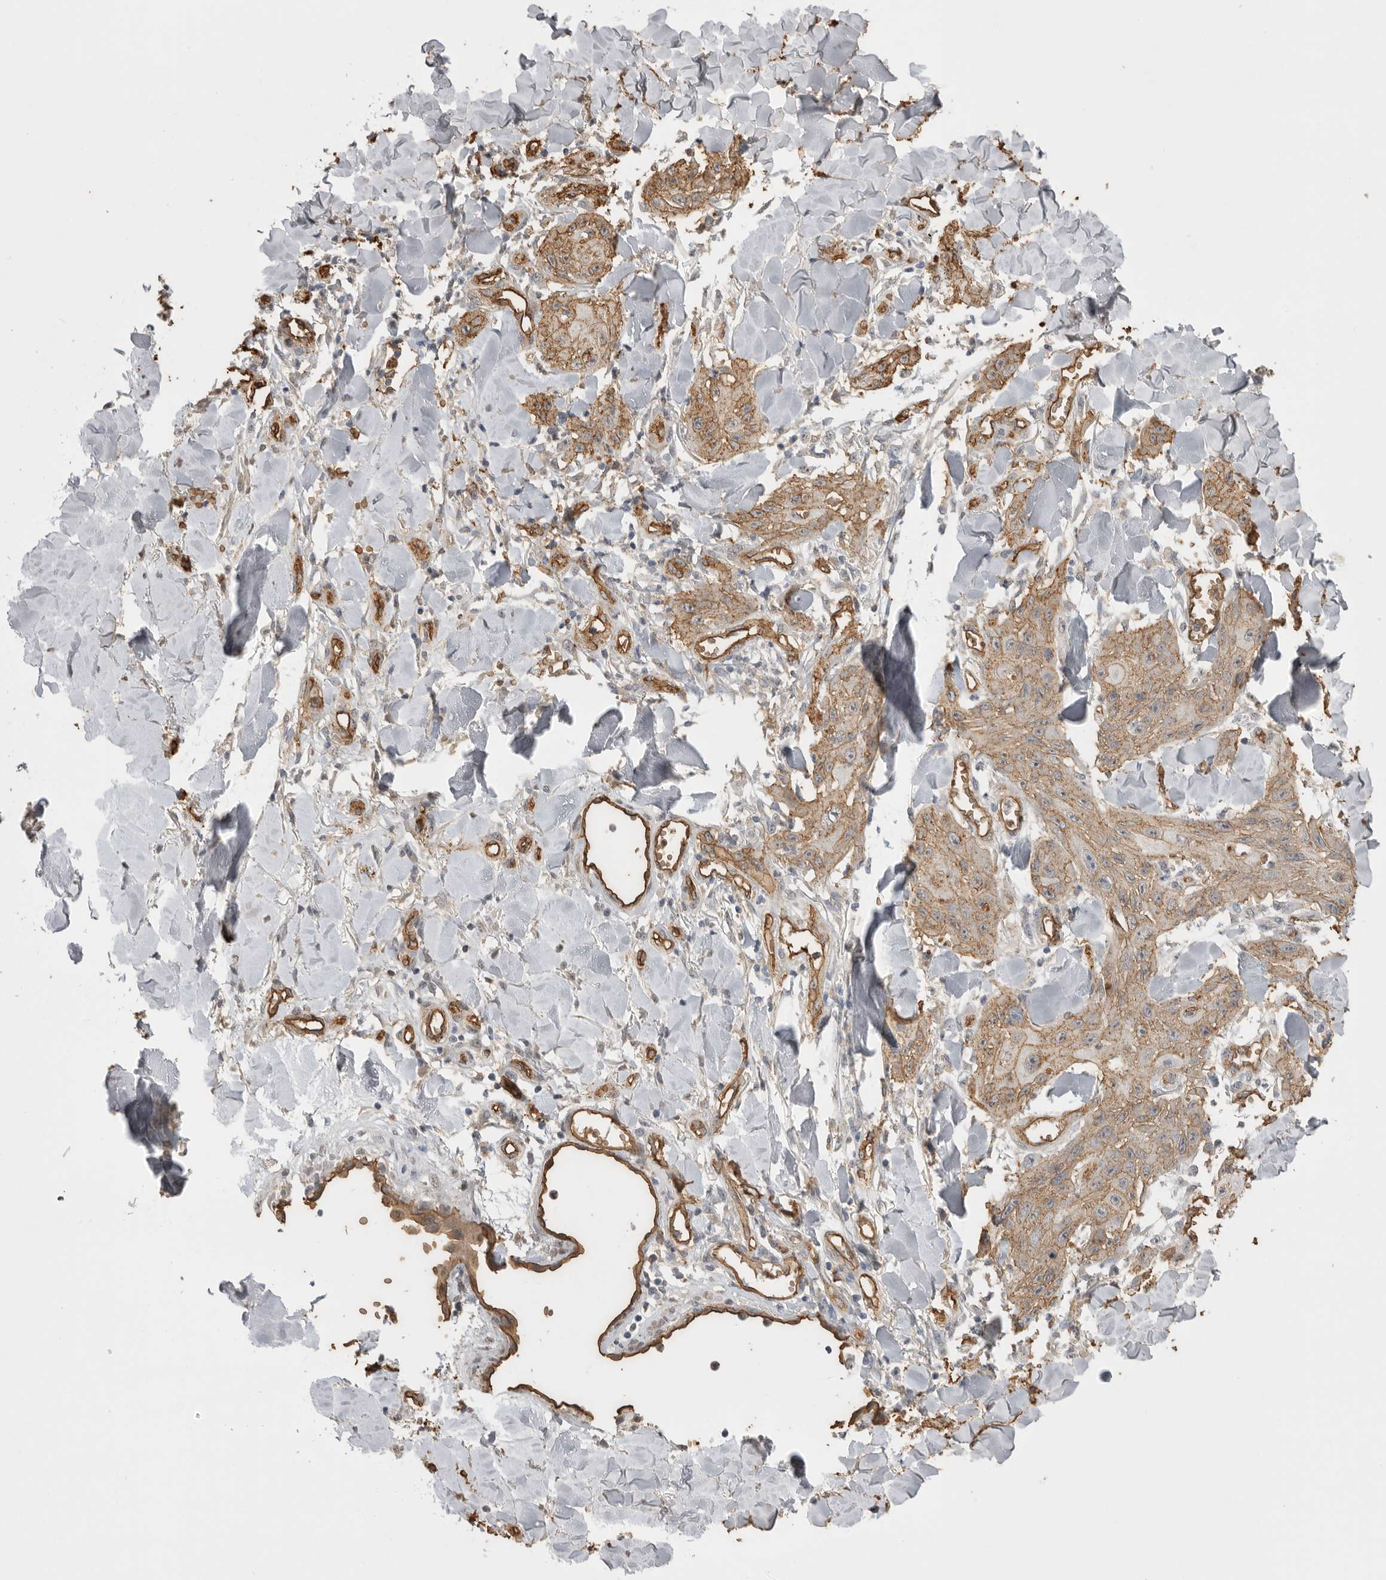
{"staining": {"intensity": "moderate", "quantity": ">75%", "location": "cytoplasmic/membranous"}, "tissue": "skin cancer", "cell_type": "Tumor cells", "image_type": "cancer", "snomed": [{"axis": "morphology", "description": "Squamous cell carcinoma, NOS"}, {"axis": "topography", "description": "Skin"}], "caption": "Human skin squamous cell carcinoma stained for a protein (brown) displays moderate cytoplasmic/membranous positive positivity in approximately >75% of tumor cells.", "gene": "IL27", "patient": {"sex": "male", "age": 74}}